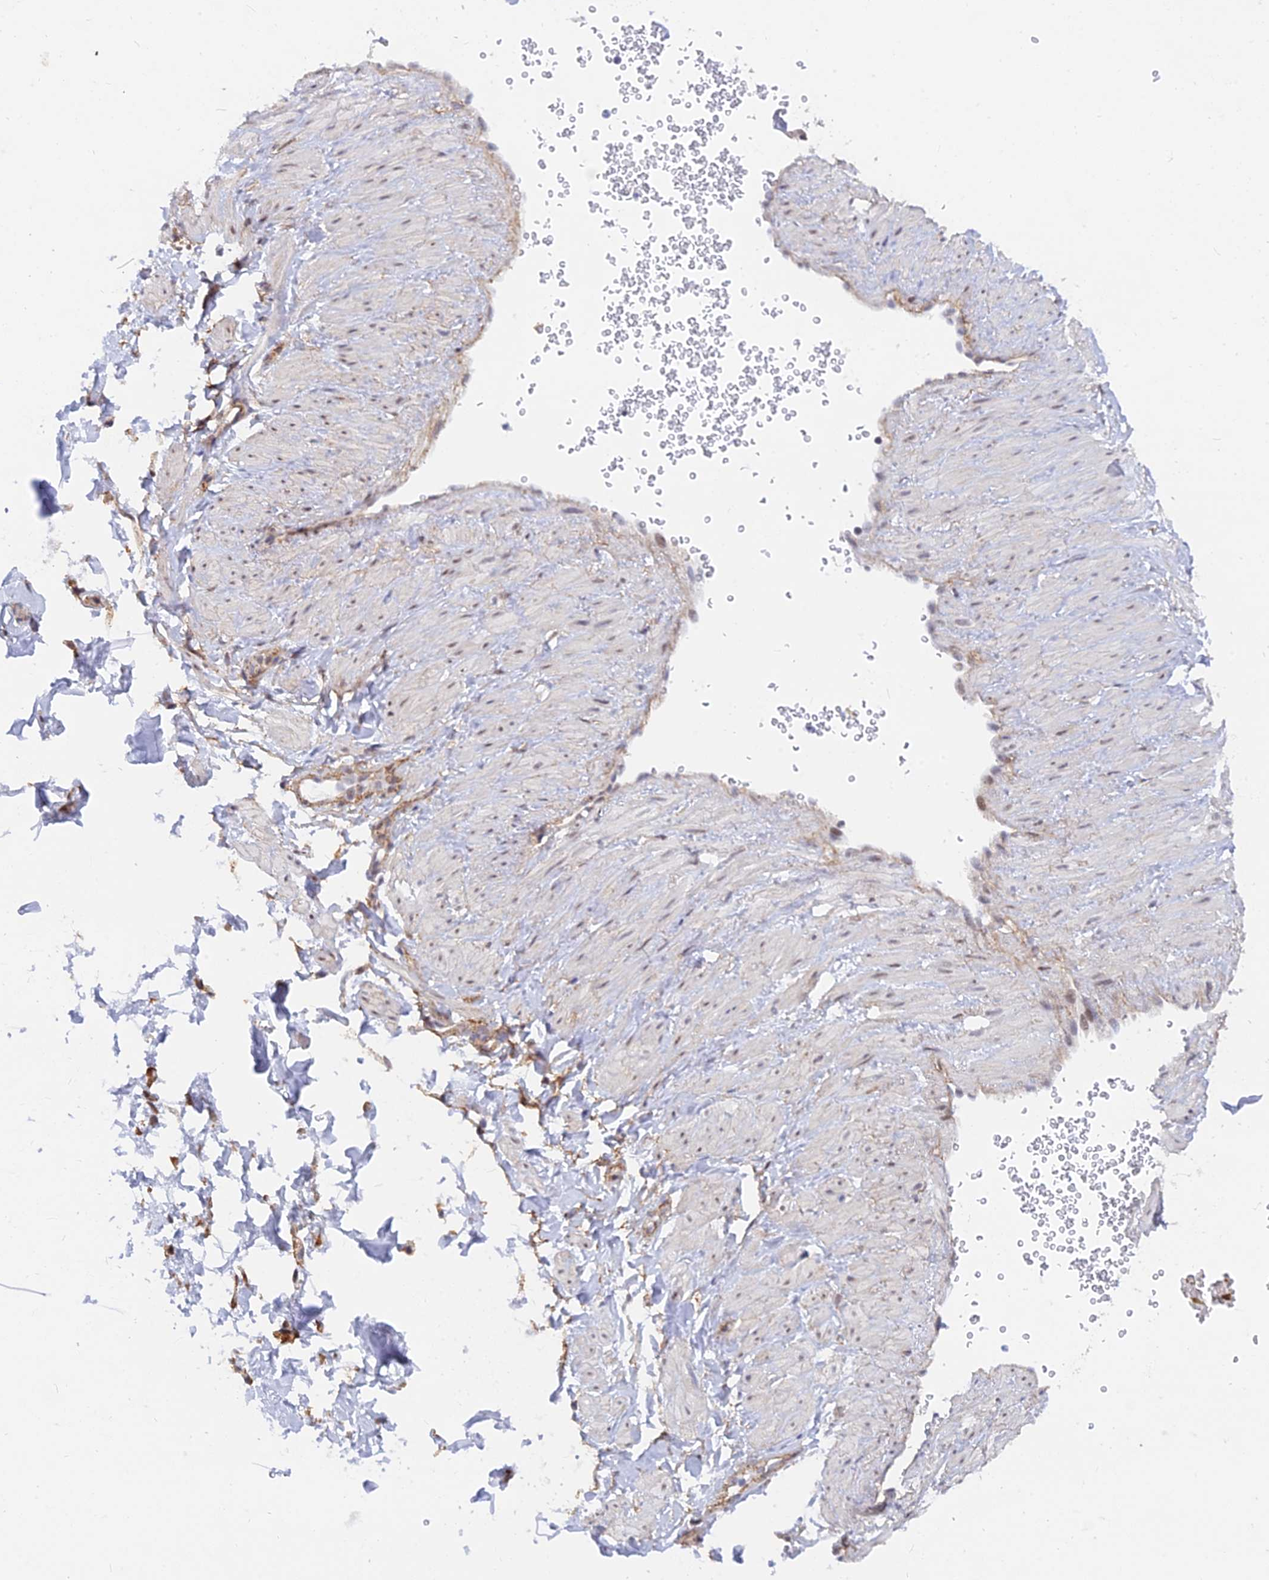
{"staining": {"intensity": "negative", "quantity": "none", "location": "none"}, "tissue": "soft tissue", "cell_type": "Fibroblasts", "image_type": "normal", "snomed": [{"axis": "morphology", "description": "Normal tissue, NOS"}, {"axis": "topography", "description": "Soft tissue"}, {"axis": "topography", "description": "Adipose tissue"}, {"axis": "topography", "description": "Vascular tissue"}, {"axis": "topography", "description": "Peripheral nerve tissue"}], "caption": "Fibroblasts are negative for brown protein staining in benign soft tissue. (DAB immunohistochemistry (IHC) visualized using brightfield microscopy, high magnification).", "gene": "VSTM2L", "patient": {"sex": "male", "age": 74}}